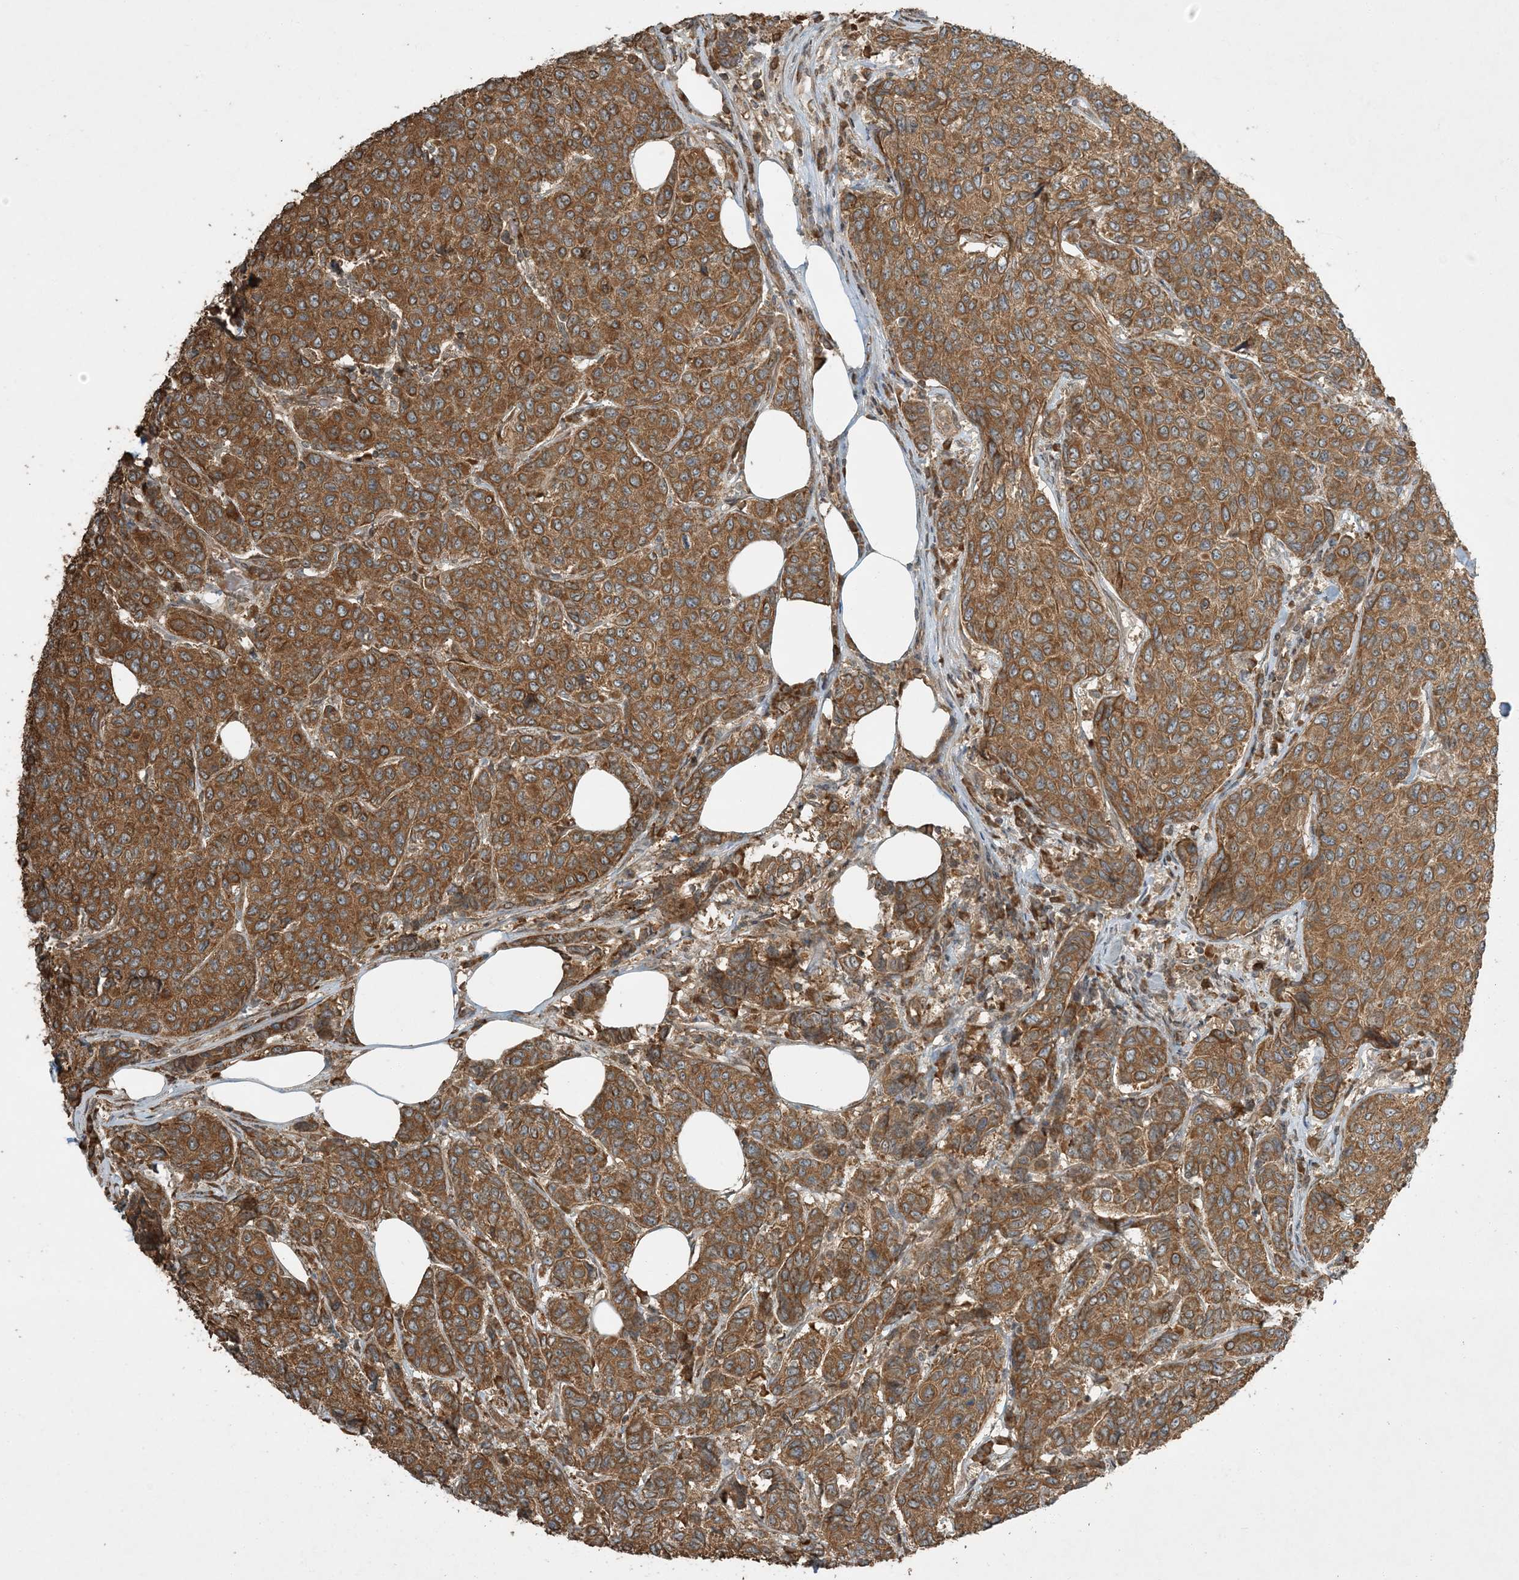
{"staining": {"intensity": "moderate", "quantity": ">75%", "location": "cytoplasmic/membranous"}, "tissue": "breast cancer", "cell_type": "Tumor cells", "image_type": "cancer", "snomed": [{"axis": "morphology", "description": "Duct carcinoma"}, {"axis": "topography", "description": "Breast"}], "caption": "An IHC histopathology image of neoplastic tissue is shown. Protein staining in brown labels moderate cytoplasmic/membranous positivity in breast cancer within tumor cells. (DAB (3,3'-diaminobenzidine) IHC with brightfield microscopy, high magnification).", "gene": "COMMD8", "patient": {"sex": "female", "age": 55}}